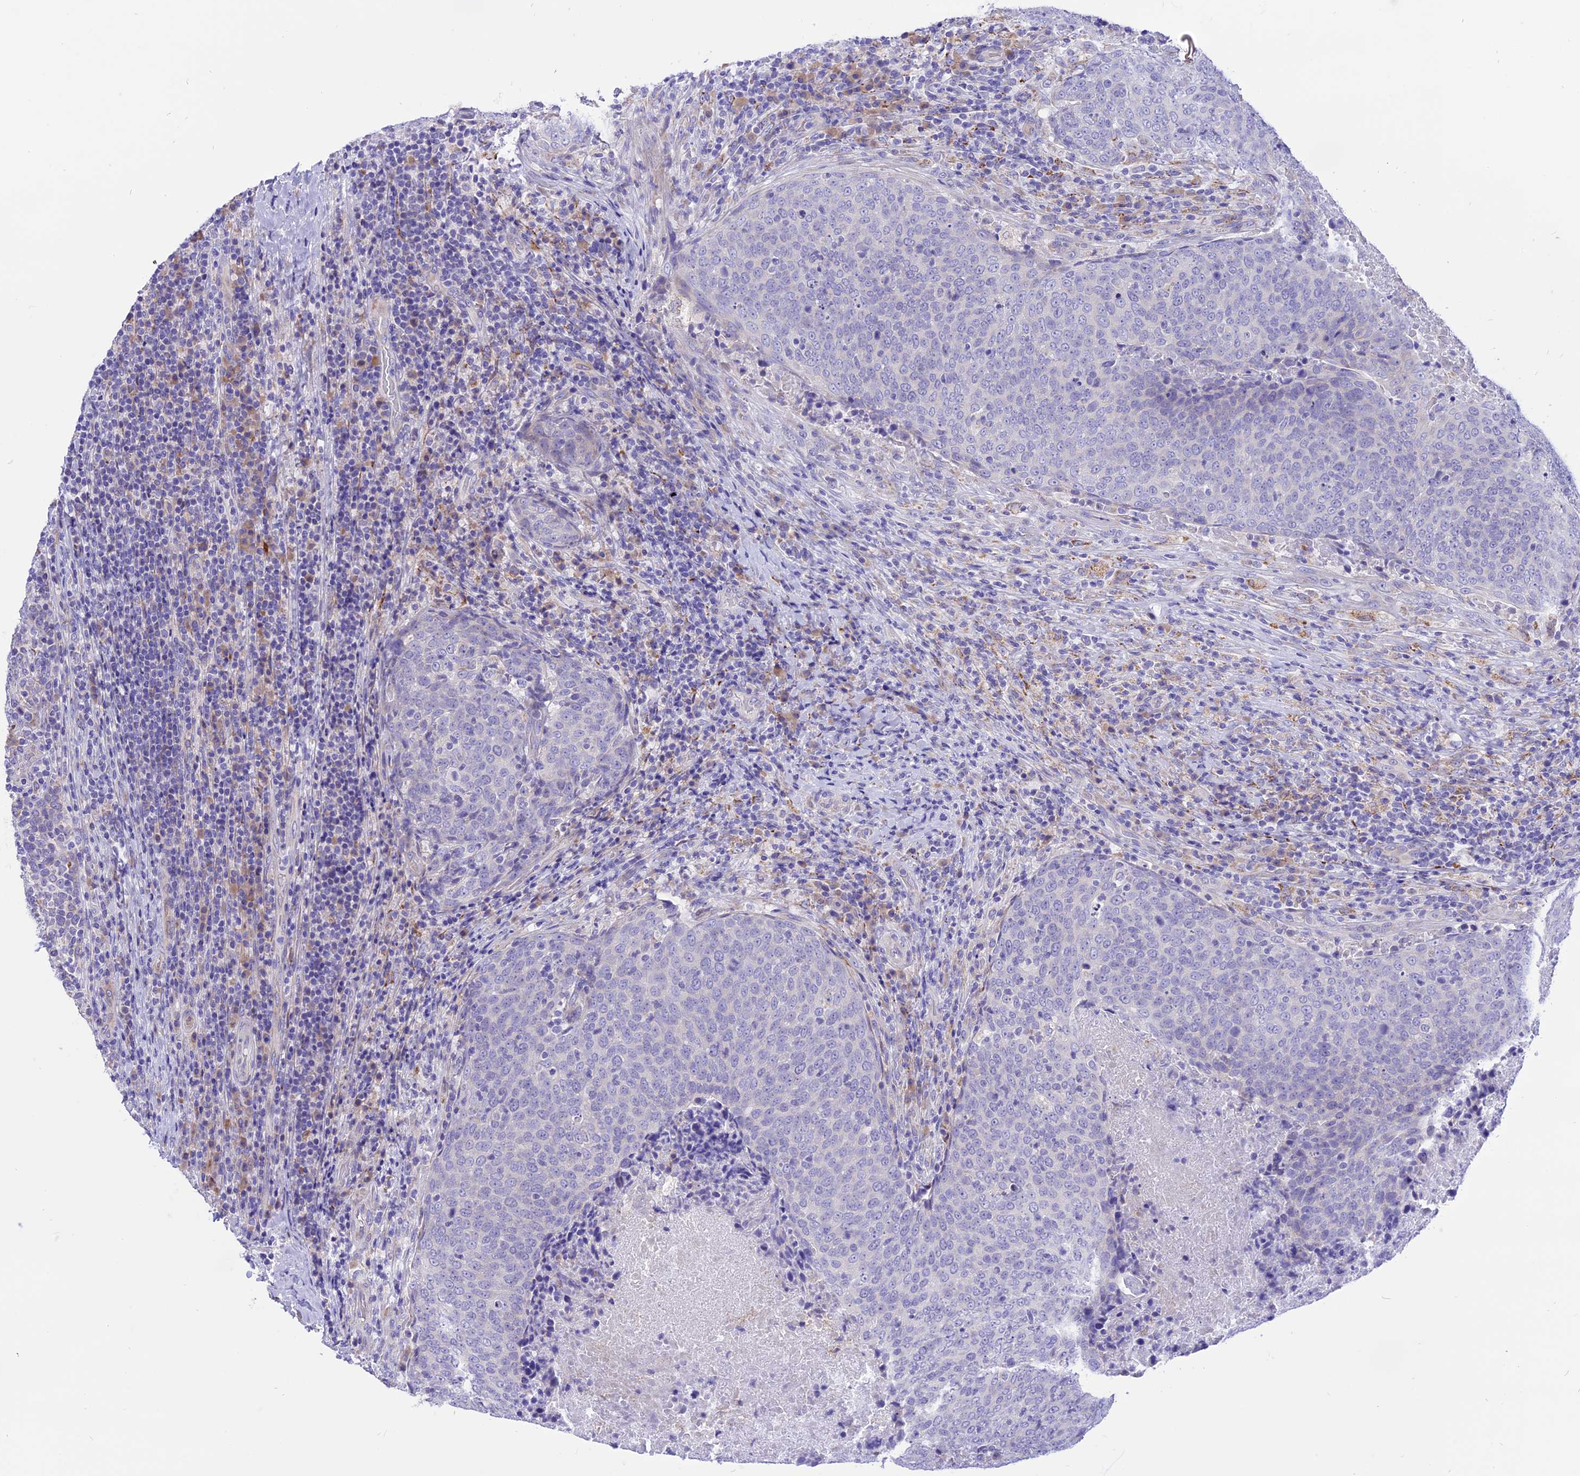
{"staining": {"intensity": "negative", "quantity": "none", "location": "none"}, "tissue": "head and neck cancer", "cell_type": "Tumor cells", "image_type": "cancer", "snomed": [{"axis": "morphology", "description": "Squamous cell carcinoma, NOS"}, {"axis": "morphology", "description": "Squamous cell carcinoma, metastatic, NOS"}, {"axis": "topography", "description": "Lymph node"}, {"axis": "topography", "description": "Head-Neck"}], "caption": "Immunohistochemistry of human head and neck cancer displays no expression in tumor cells. (DAB (3,3'-diaminobenzidine) immunohistochemistry visualized using brightfield microscopy, high magnification).", "gene": "ARMCX6", "patient": {"sex": "male", "age": 62}}